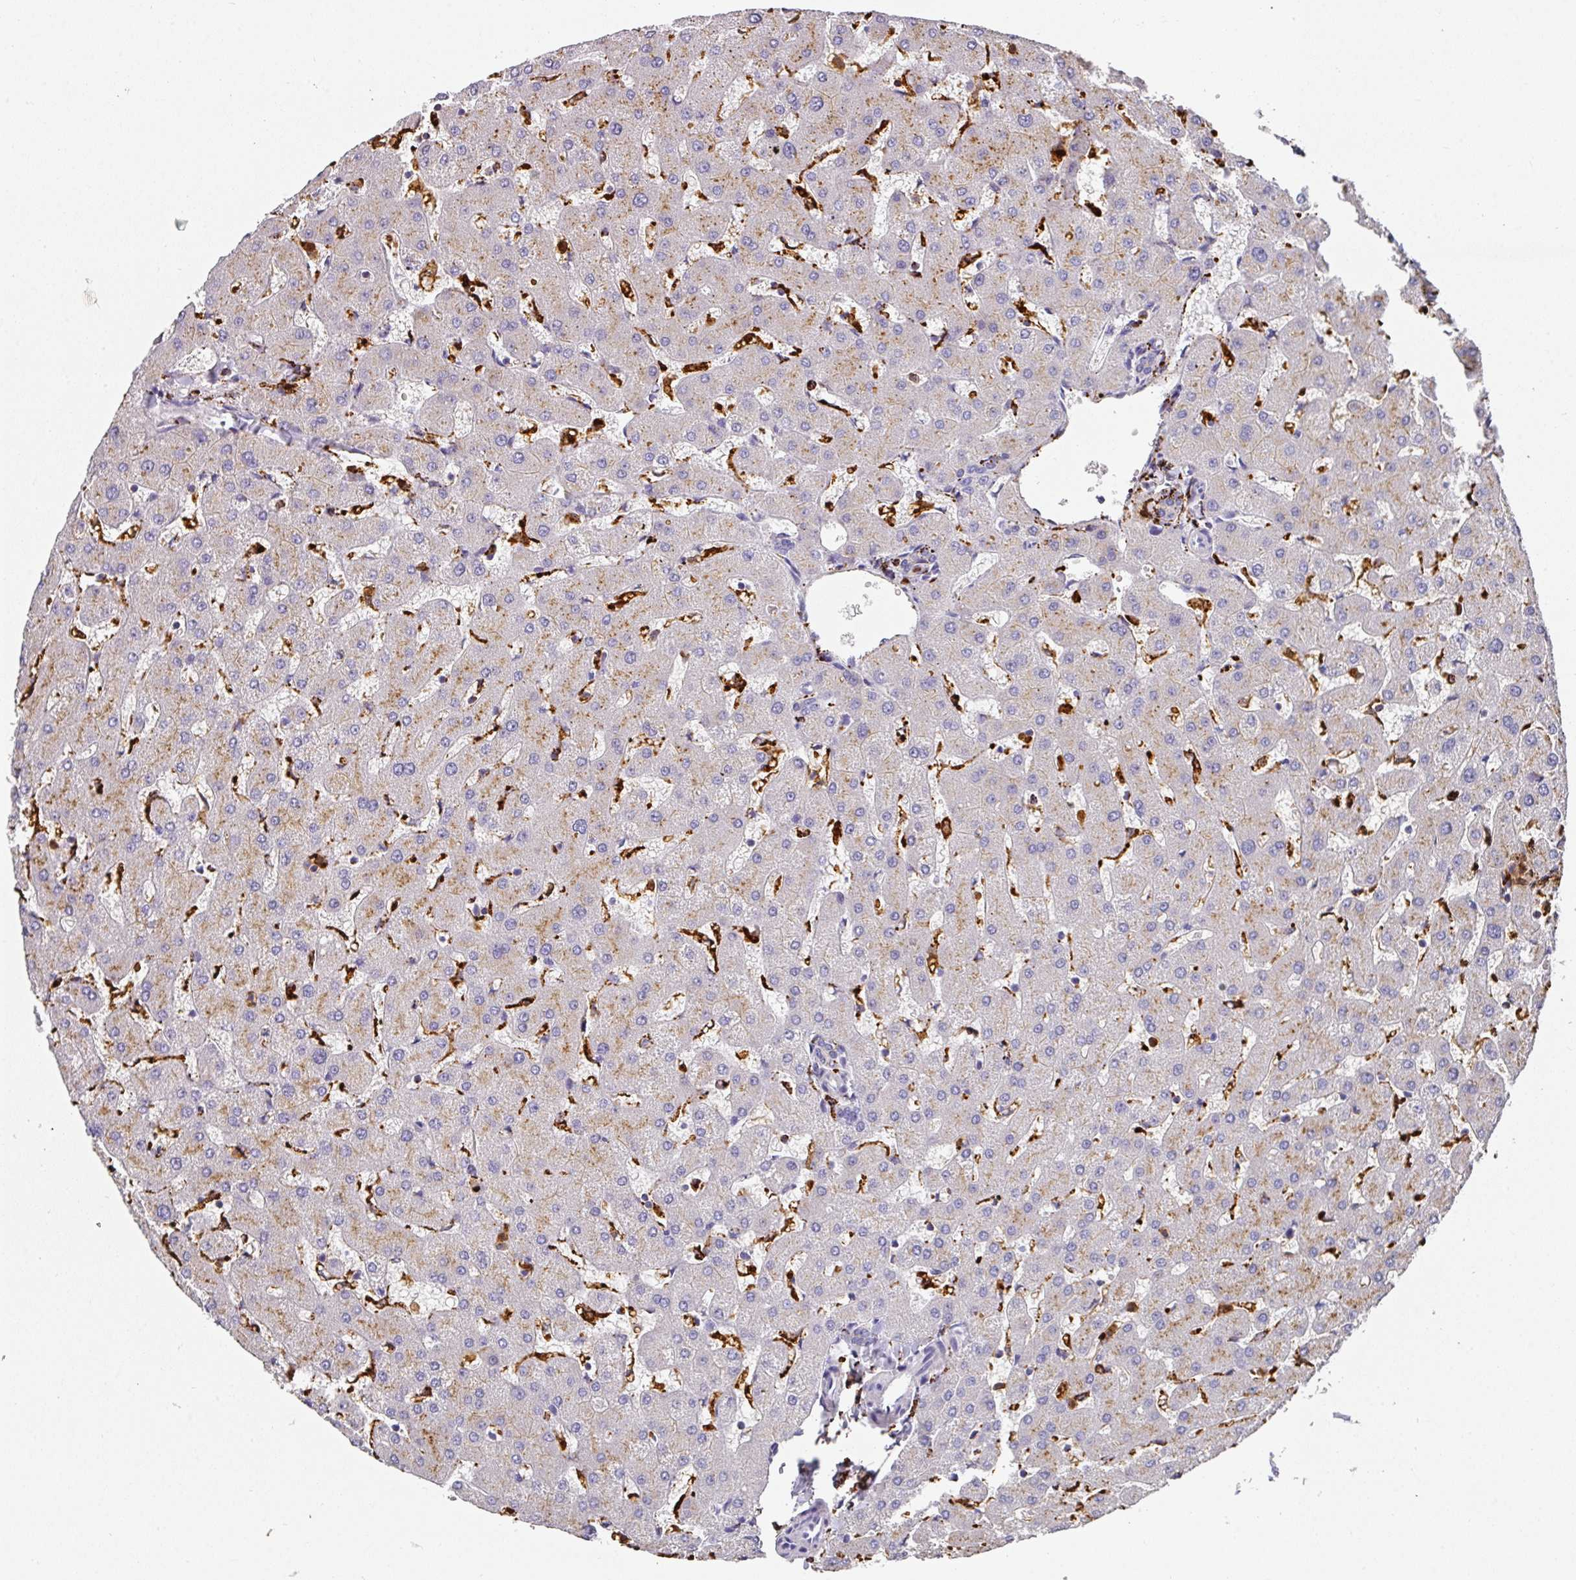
{"staining": {"intensity": "negative", "quantity": "none", "location": "none"}, "tissue": "liver", "cell_type": "Cholangiocytes", "image_type": "normal", "snomed": [{"axis": "morphology", "description": "Normal tissue, NOS"}, {"axis": "topography", "description": "Liver"}], "caption": "The histopathology image displays no staining of cholangiocytes in benign liver.", "gene": "MMACHC", "patient": {"sex": "female", "age": 63}}